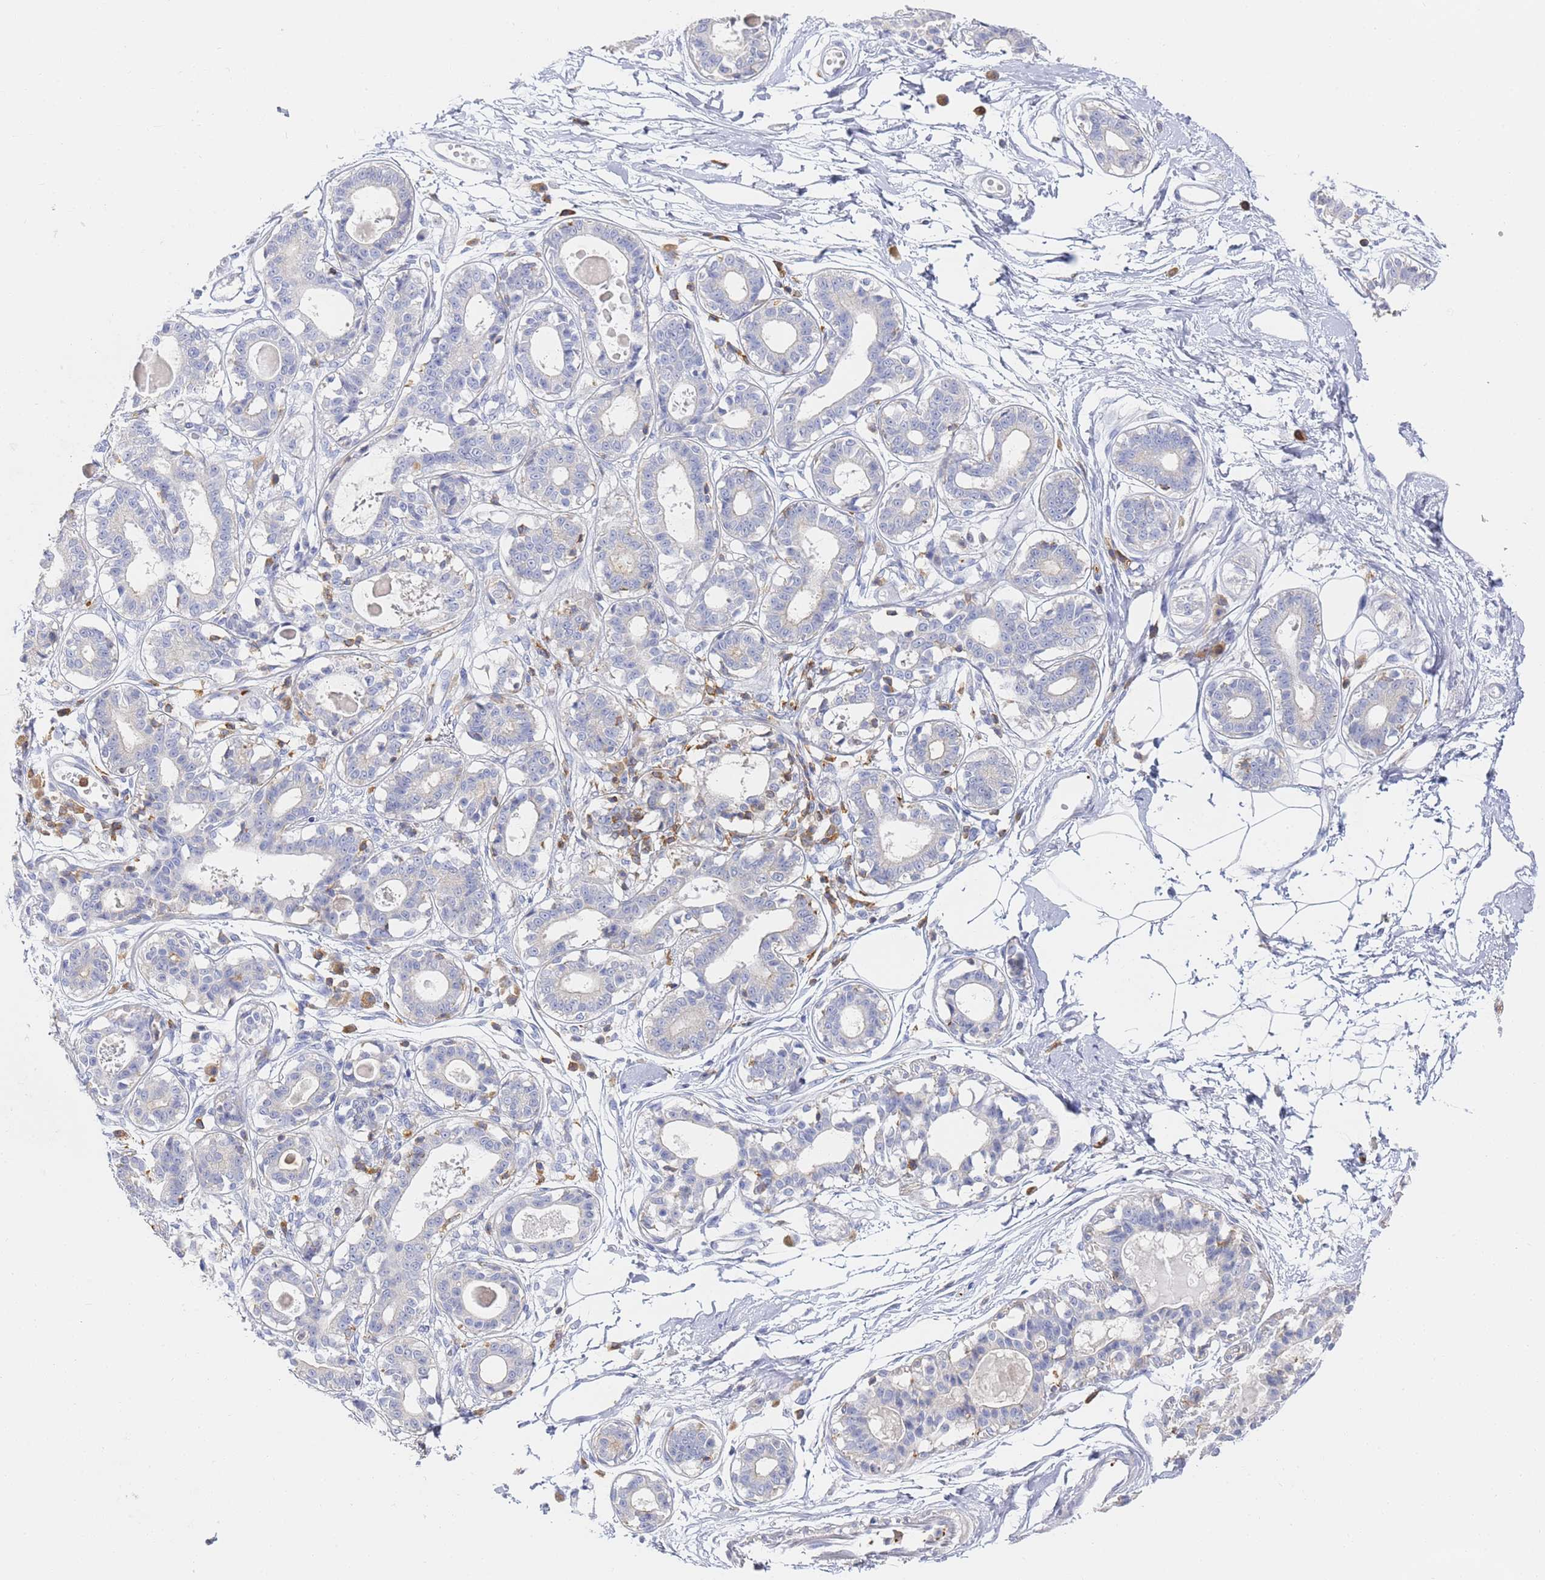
{"staining": {"intensity": "negative", "quantity": "none", "location": "none"}, "tissue": "breast", "cell_type": "Glandular cells", "image_type": "normal", "snomed": [{"axis": "morphology", "description": "Normal tissue, NOS"}, {"axis": "topography", "description": "Breast"}], "caption": "High power microscopy histopathology image of an immunohistochemistry (IHC) histopathology image of normal breast, revealing no significant positivity in glandular cells. Brightfield microscopy of immunohistochemistry (IHC) stained with DAB (brown) and hematoxylin (blue), captured at high magnification.", "gene": "BIN2", "patient": {"sex": "female", "age": 45}}